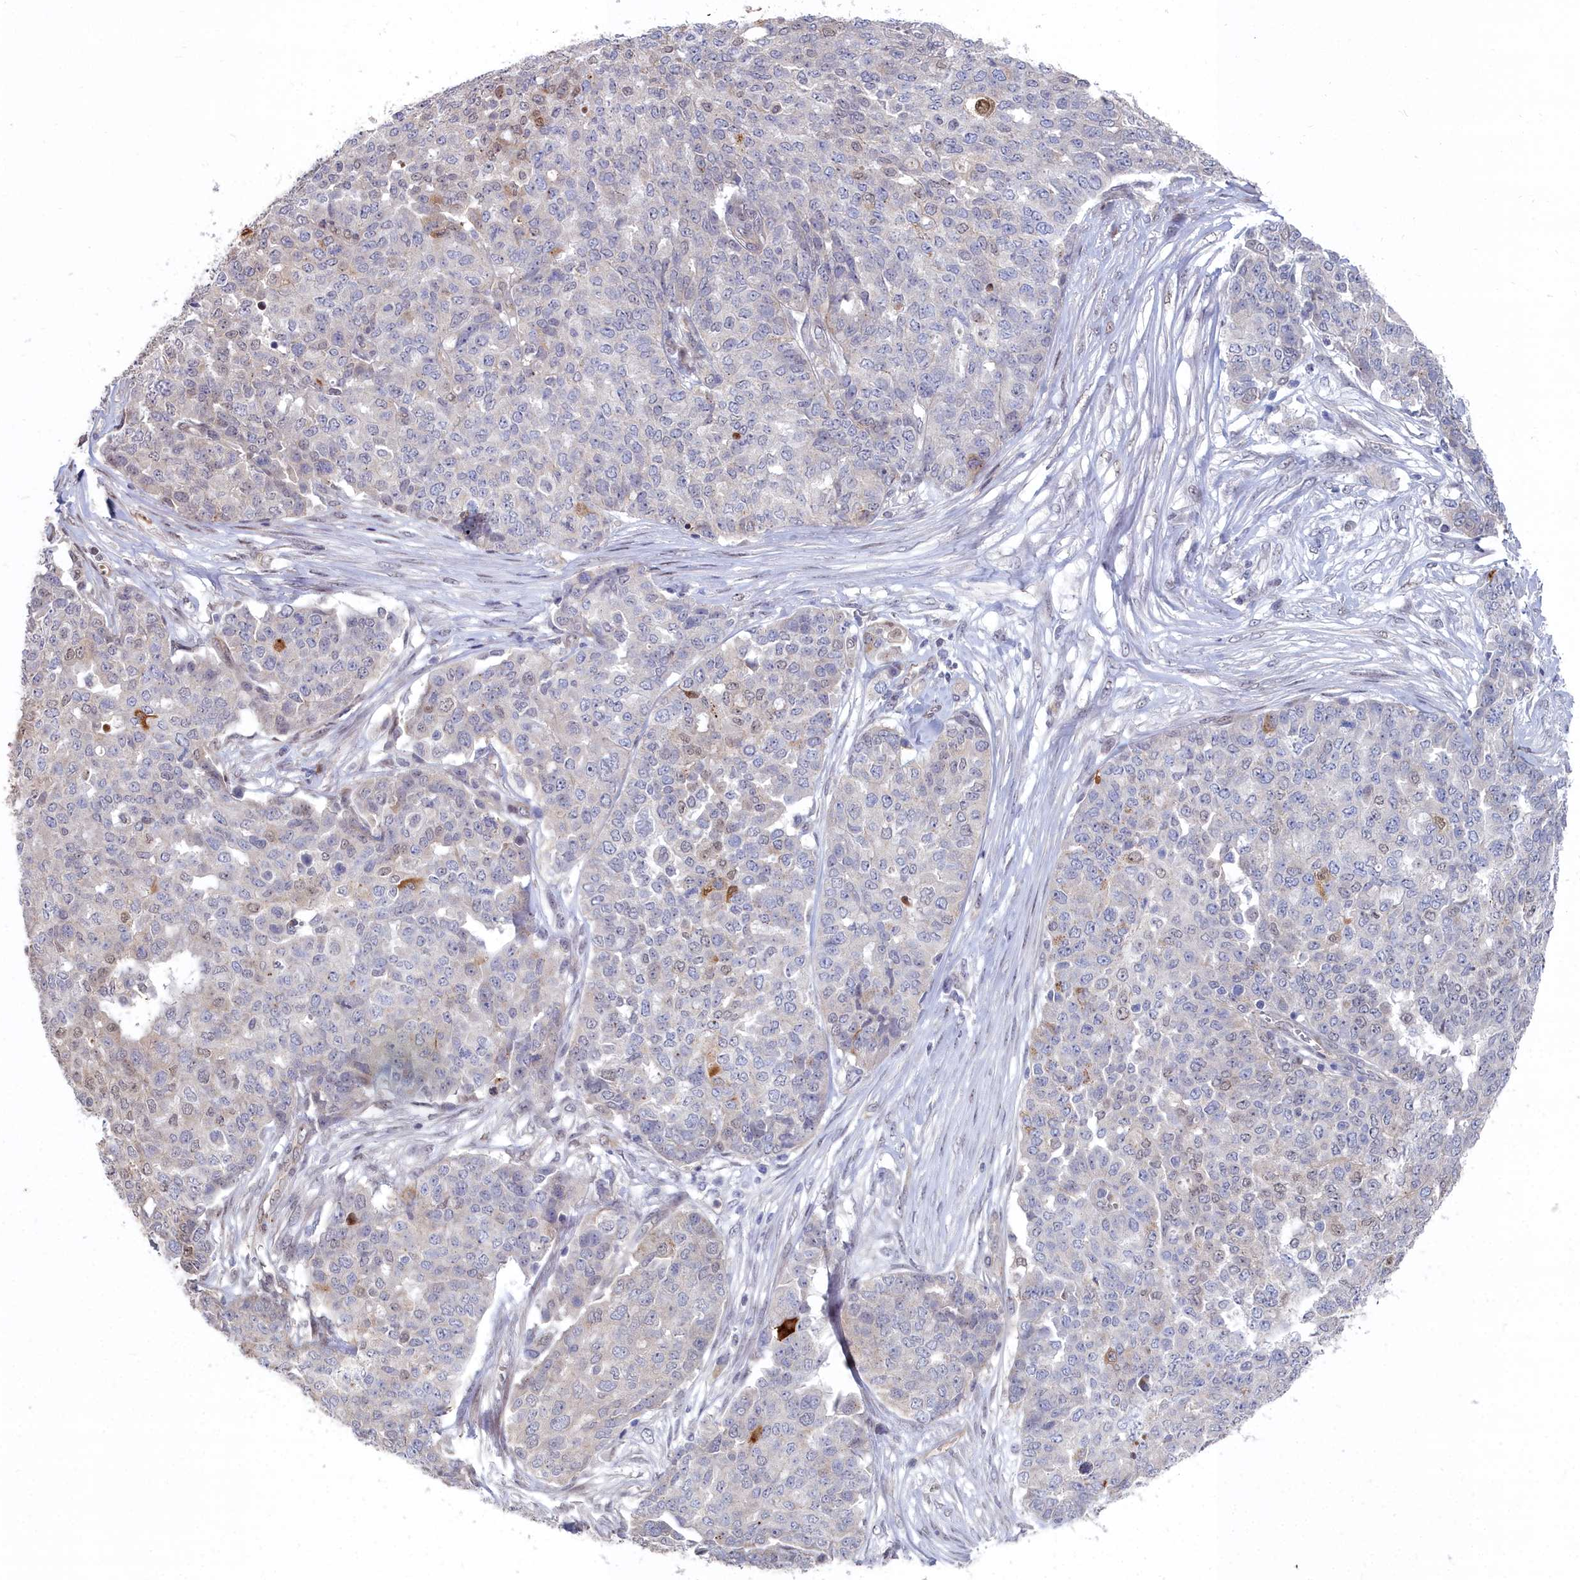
{"staining": {"intensity": "moderate", "quantity": "<25%", "location": "nuclear"}, "tissue": "ovarian cancer", "cell_type": "Tumor cells", "image_type": "cancer", "snomed": [{"axis": "morphology", "description": "Cystadenocarcinoma, serous, NOS"}, {"axis": "topography", "description": "Soft tissue"}, {"axis": "topography", "description": "Ovary"}], "caption": "This histopathology image displays serous cystadenocarcinoma (ovarian) stained with immunohistochemistry to label a protein in brown. The nuclear of tumor cells show moderate positivity for the protein. Nuclei are counter-stained blue.", "gene": "RPS27A", "patient": {"sex": "female", "age": 57}}